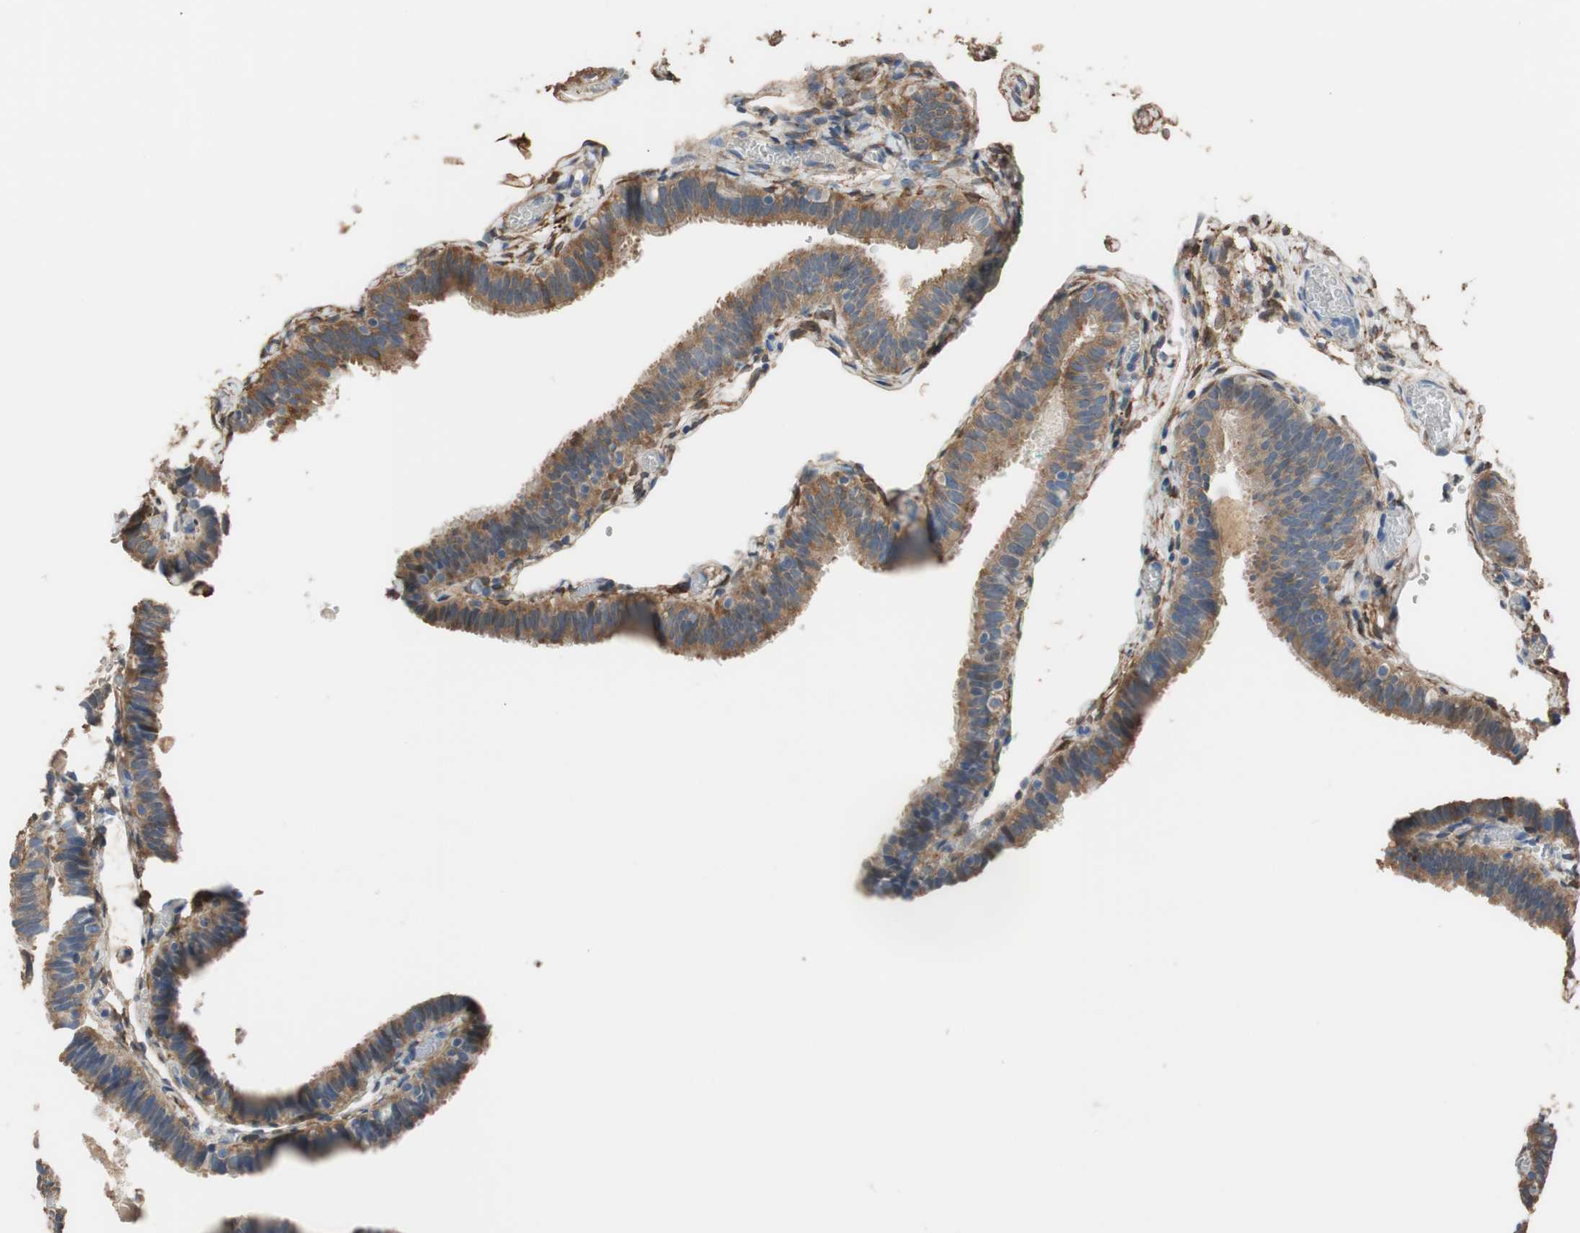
{"staining": {"intensity": "moderate", "quantity": ">75%", "location": "cytoplasmic/membranous"}, "tissue": "fallopian tube", "cell_type": "Glandular cells", "image_type": "normal", "snomed": [{"axis": "morphology", "description": "Normal tissue, NOS"}, {"axis": "topography", "description": "Fallopian tube"}], "caption": "Immunohistochemical staining of unremarkable fallopian tube exhibits >75% levels of moderate cytoplasmic/membranous protein staining in approximately >75% of glandular cells.", "gene": "ALDH1A2", "patient": {"sex": "female", "age": 46}}